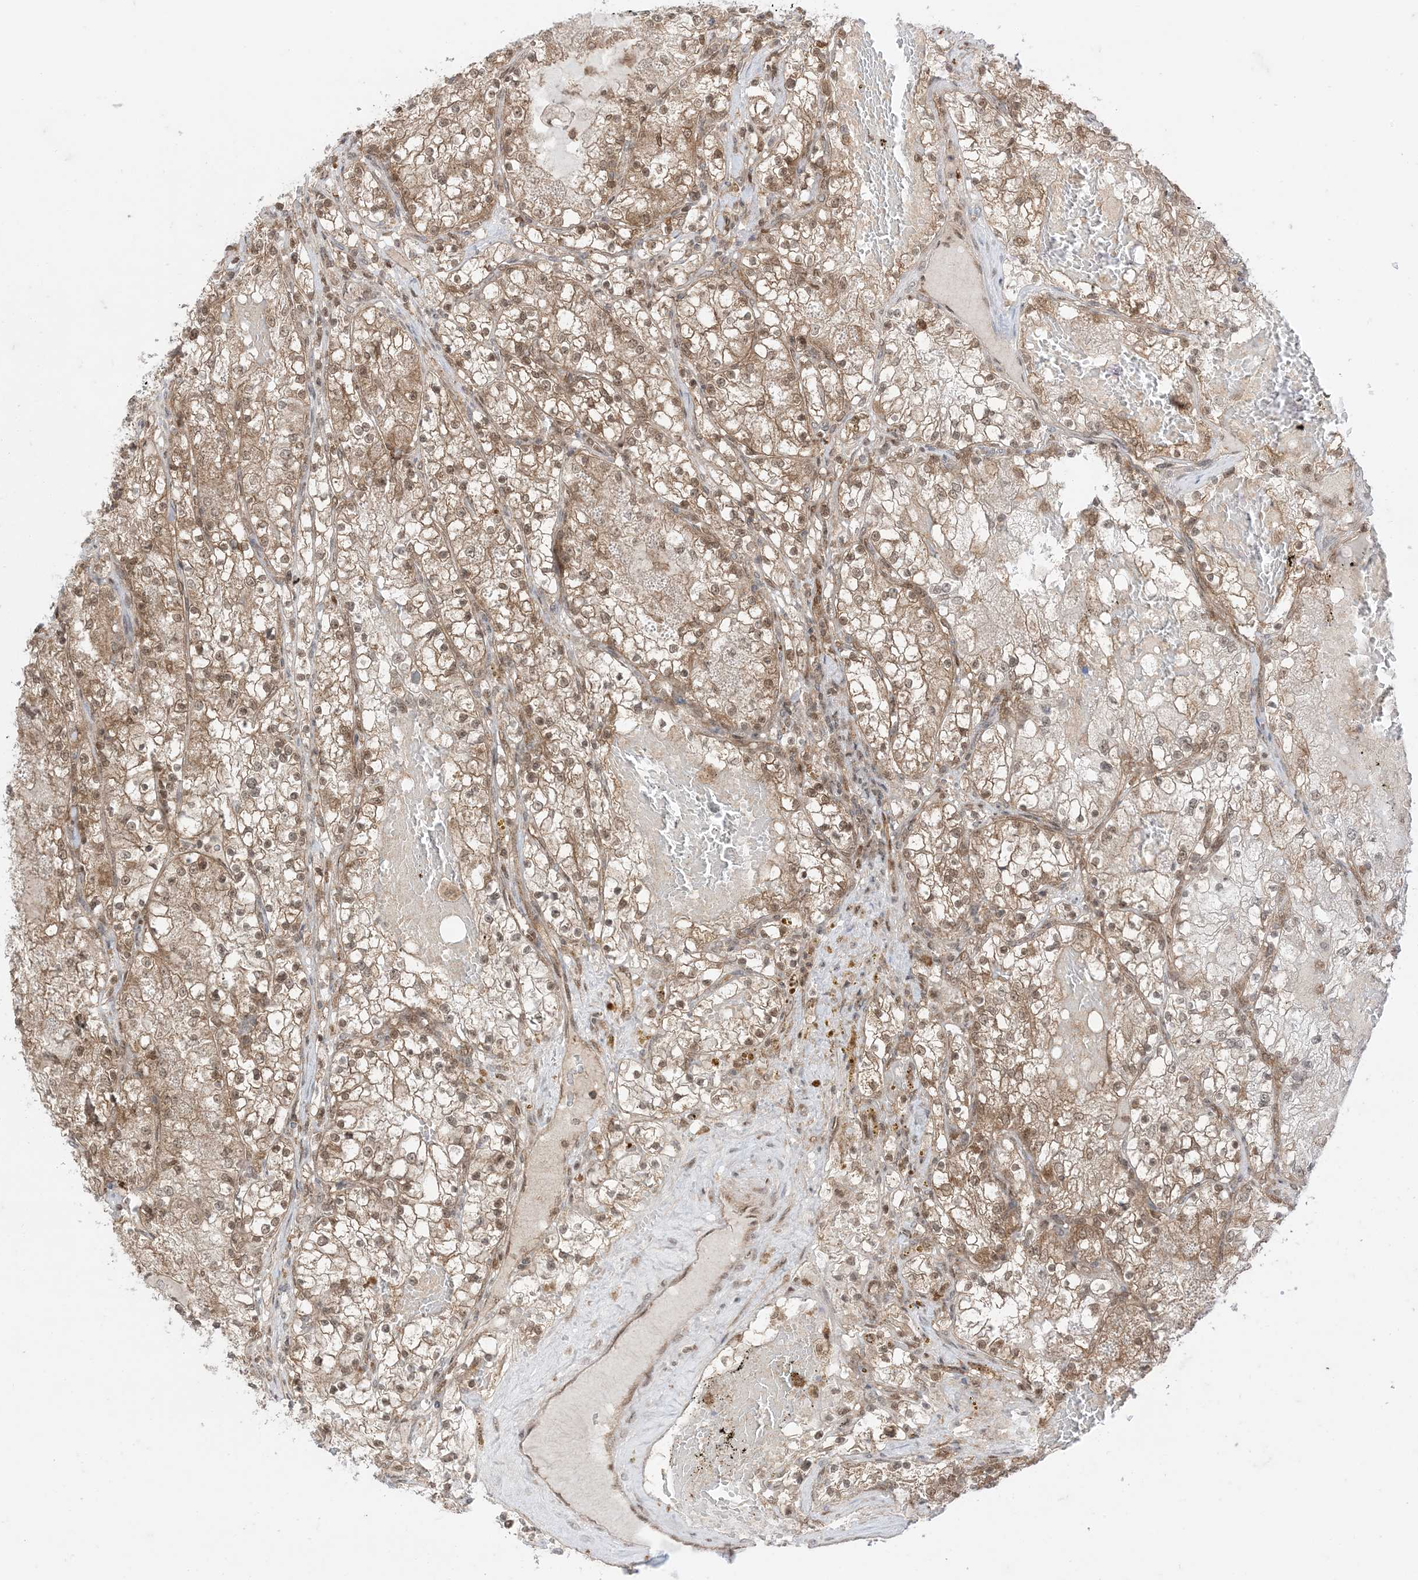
{"staining": {"intensity": "moderate", "quantity": "25%-75%", "location": "cytoplasmic/membranous,nuclear"}, "tissue": "renal cancer", "cell_type": "Tumor cells", "image_type": "cancer", "snomed": [{"axis": "morphology", "description": "Normal tissue, NOS"}, {"axis": "morphology", "description": "Adenocarcinoma, NOS"}, {"axis": "topography", "description": "Kidney"}], "caption": "Protein expression analysis of human renal adenocarcinoma reveals moderate cytoplasmic/membranous and nuclear positivity in about 25%-75% of tumor cells.", "gene": "PTPA", "patient": {"sex": "male", "age": 68}}